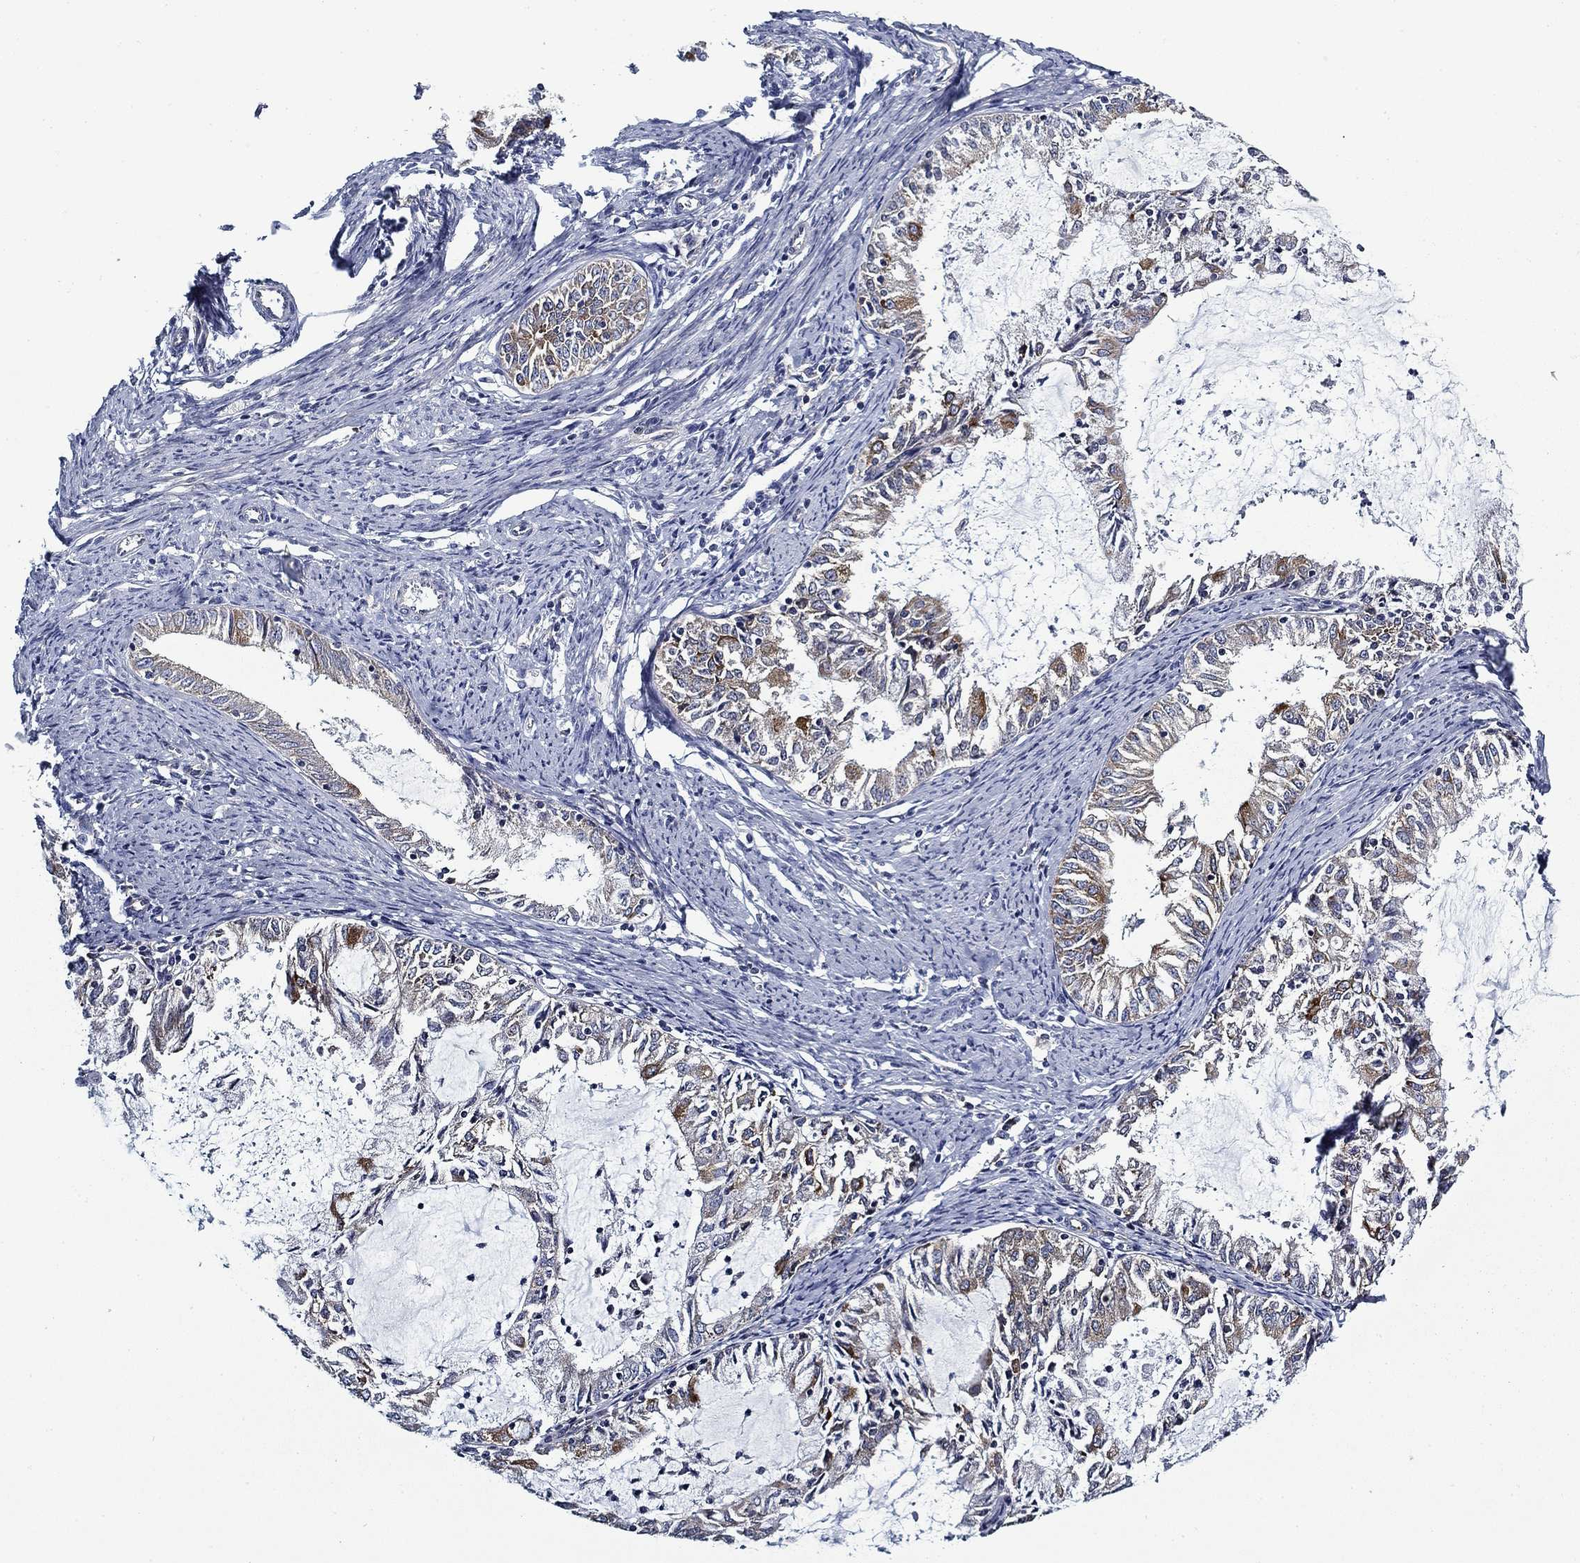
{"staining": {"intensity": "moderate", "quantity": "<25%", "location": "cytoplasmic/membranous"}, "tissue": "endometrial cancer", "cell_type": "Tumor cells", "image_type": "cancer", "snomed": [{"axis": "morphology", "description": "Adenocarcinoma, NOS"}, {"axis": "topography", "description": "Endometrium"}], "caption": "This is a photomicrograph of immunohistochemistry (IHC) staining of adenocarcinoma (endometrial), which shows moderate positivity in the cytoplasmic/membranous of tumor cells.", "gene": "FXR1", "patient": {"sex": "female", "age": 57}}